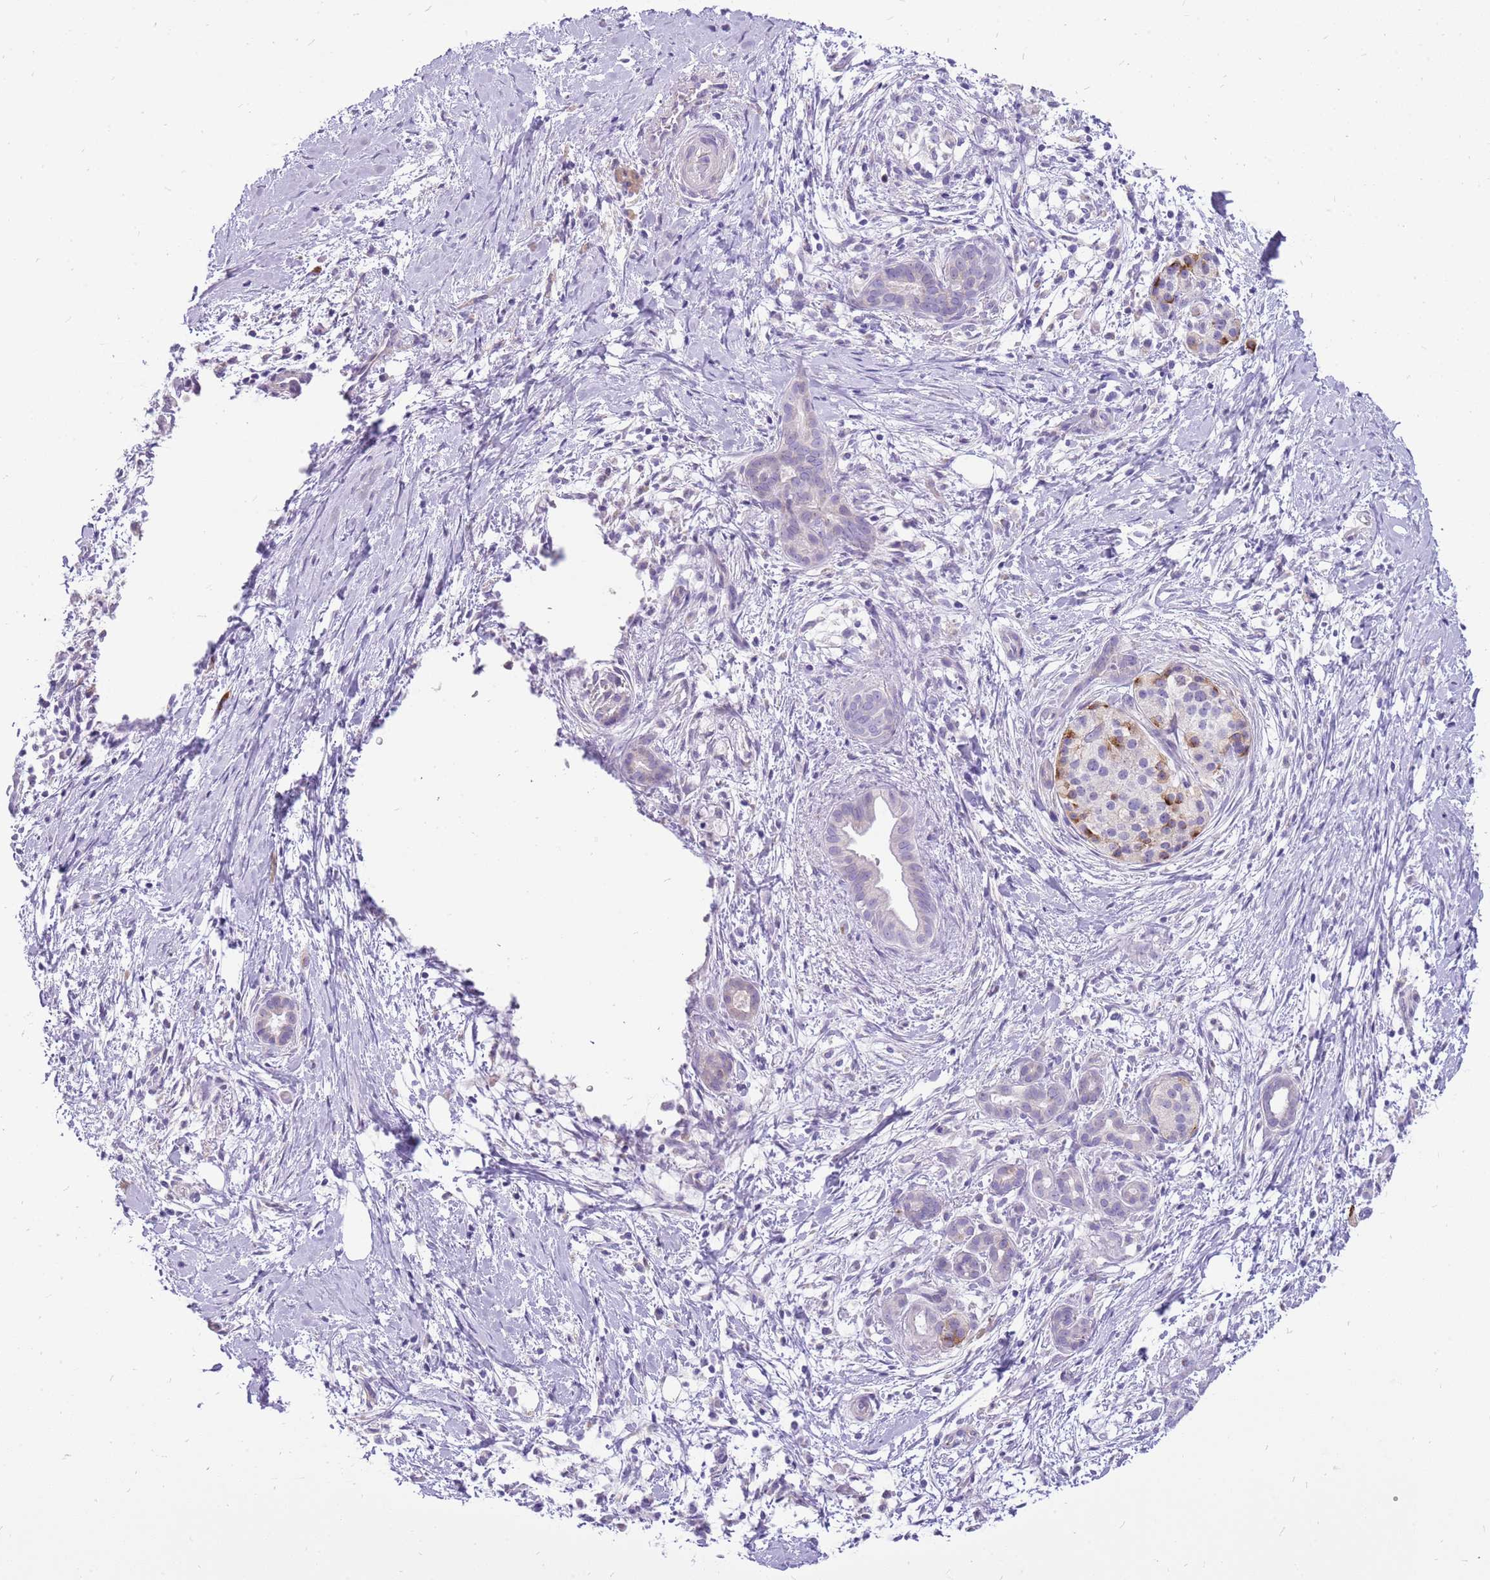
{"staining": {"intensity": "negative", "quantity": "none", "location": "none"}, "tissue": "pancreatic cancer", "cell_type": "Tumor cells", "image_type": "cancer", "snomed": [{"axis": "morphology", "description": "Adenocarcinoma, NOS"}, {"axis": "topography", "description": "Pancreas"}], "caption": "Immunohistochemistry of human pancreatic cancer (adenocarcinoma) exhibits no positivity in tumor cells.", "gene": "PCNX1", "patient": {"sex": "male", "age": 58}}